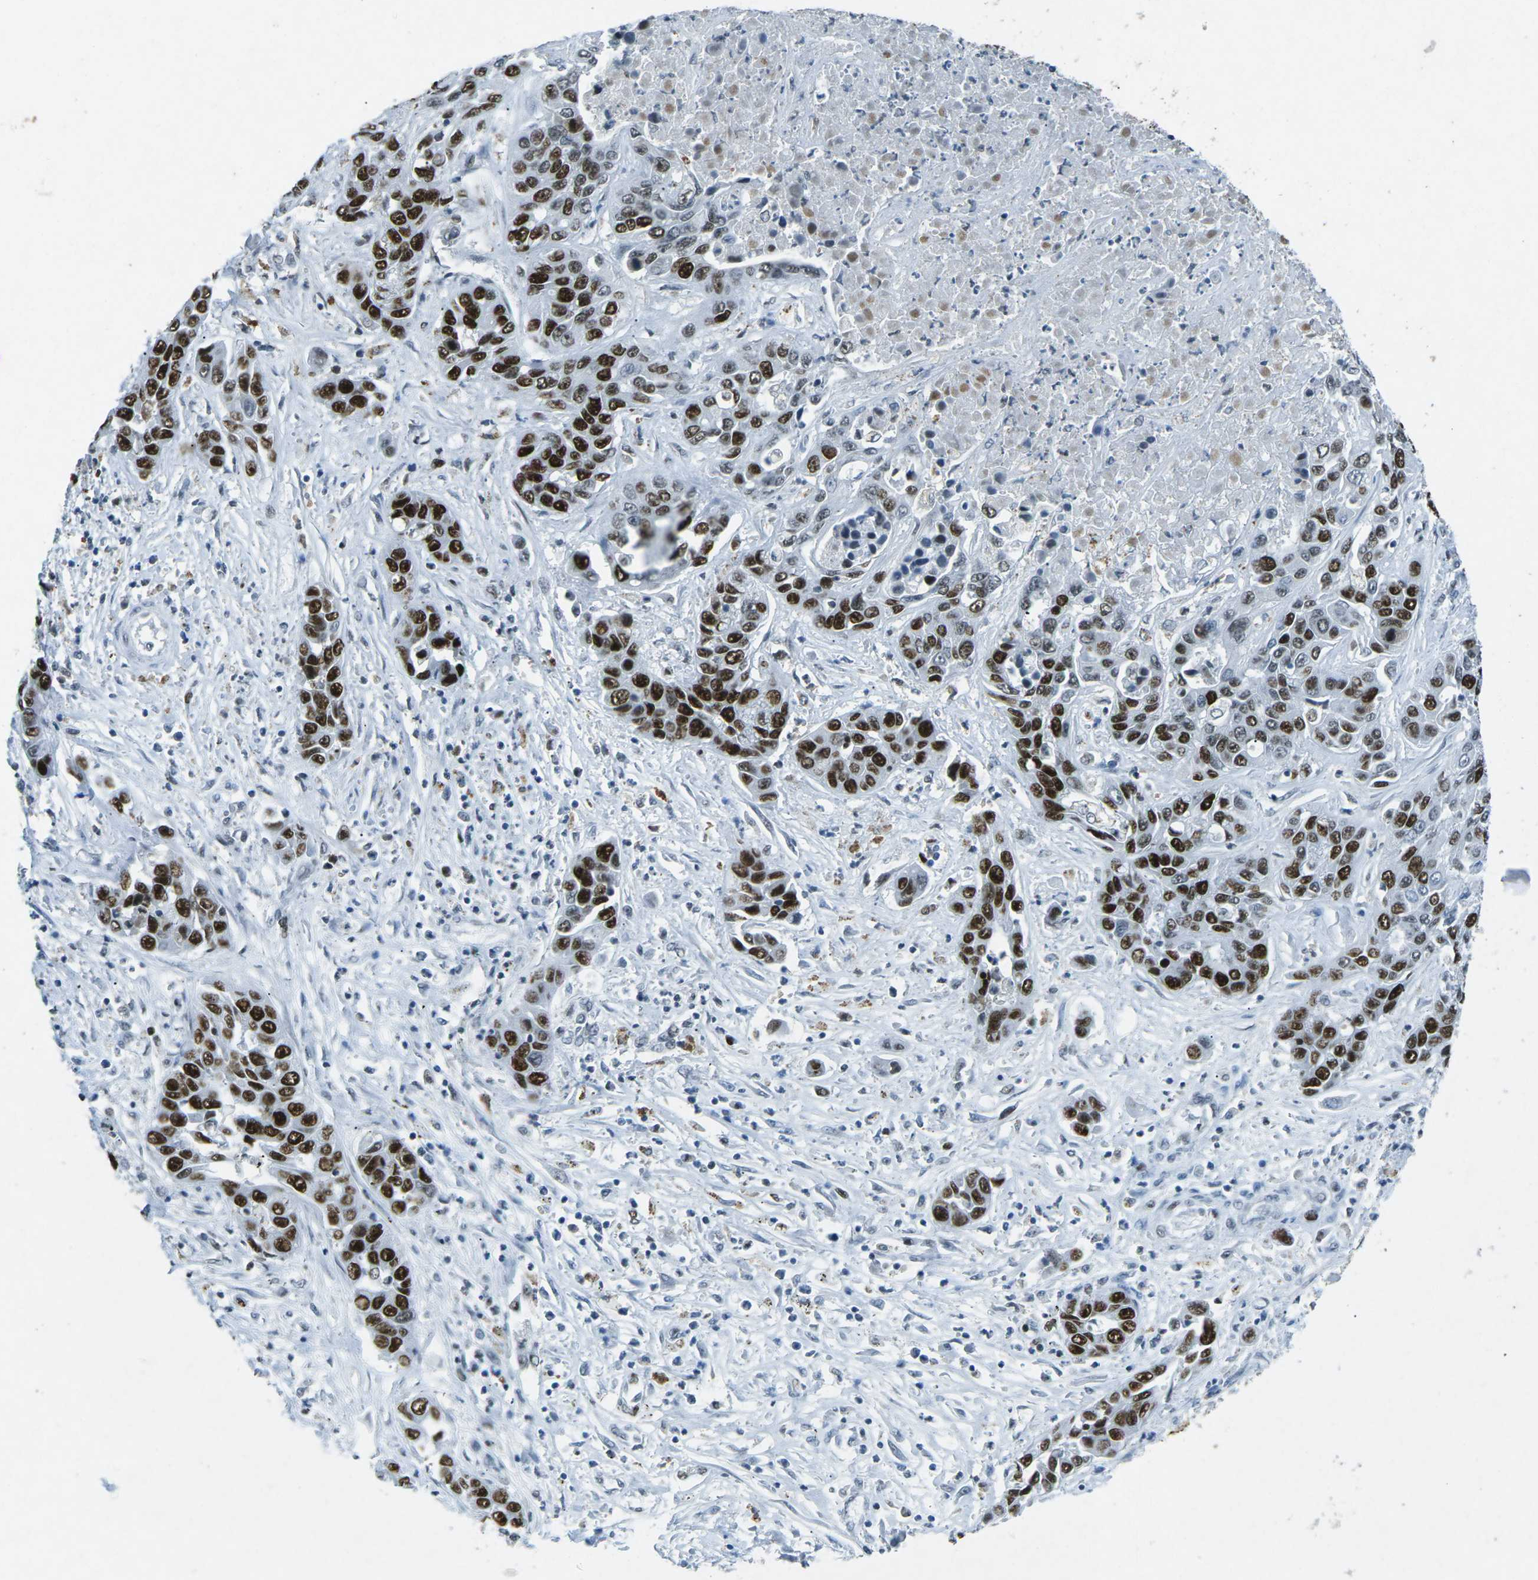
{"staining": {"intensity": "strong", "quantity": ">75%", "location": "nuclear"}, "tissue": "liver cancer", "cell_type": "Tumor cells", "image_type": "cancer", "snomed": [{"axis": "morphology", "description": "Cholangiocarcinoma"}, {"axis": "topography", "description": "Liver"}], "caption": "The micrograph demonstrates a brown stain indicating the presence of a protein in the nuclear of tumor cells in liver cancer (cholangiocarcinoma). The staining was performed using DAB (3,3'-diaminobenzidine) to visualize the protein expression in brown, while the nuclei were stained in blue with hematoxylin (Magnification: 20x).", "gene": "RB1", "patient": {"sex": "female", "age": 52}}